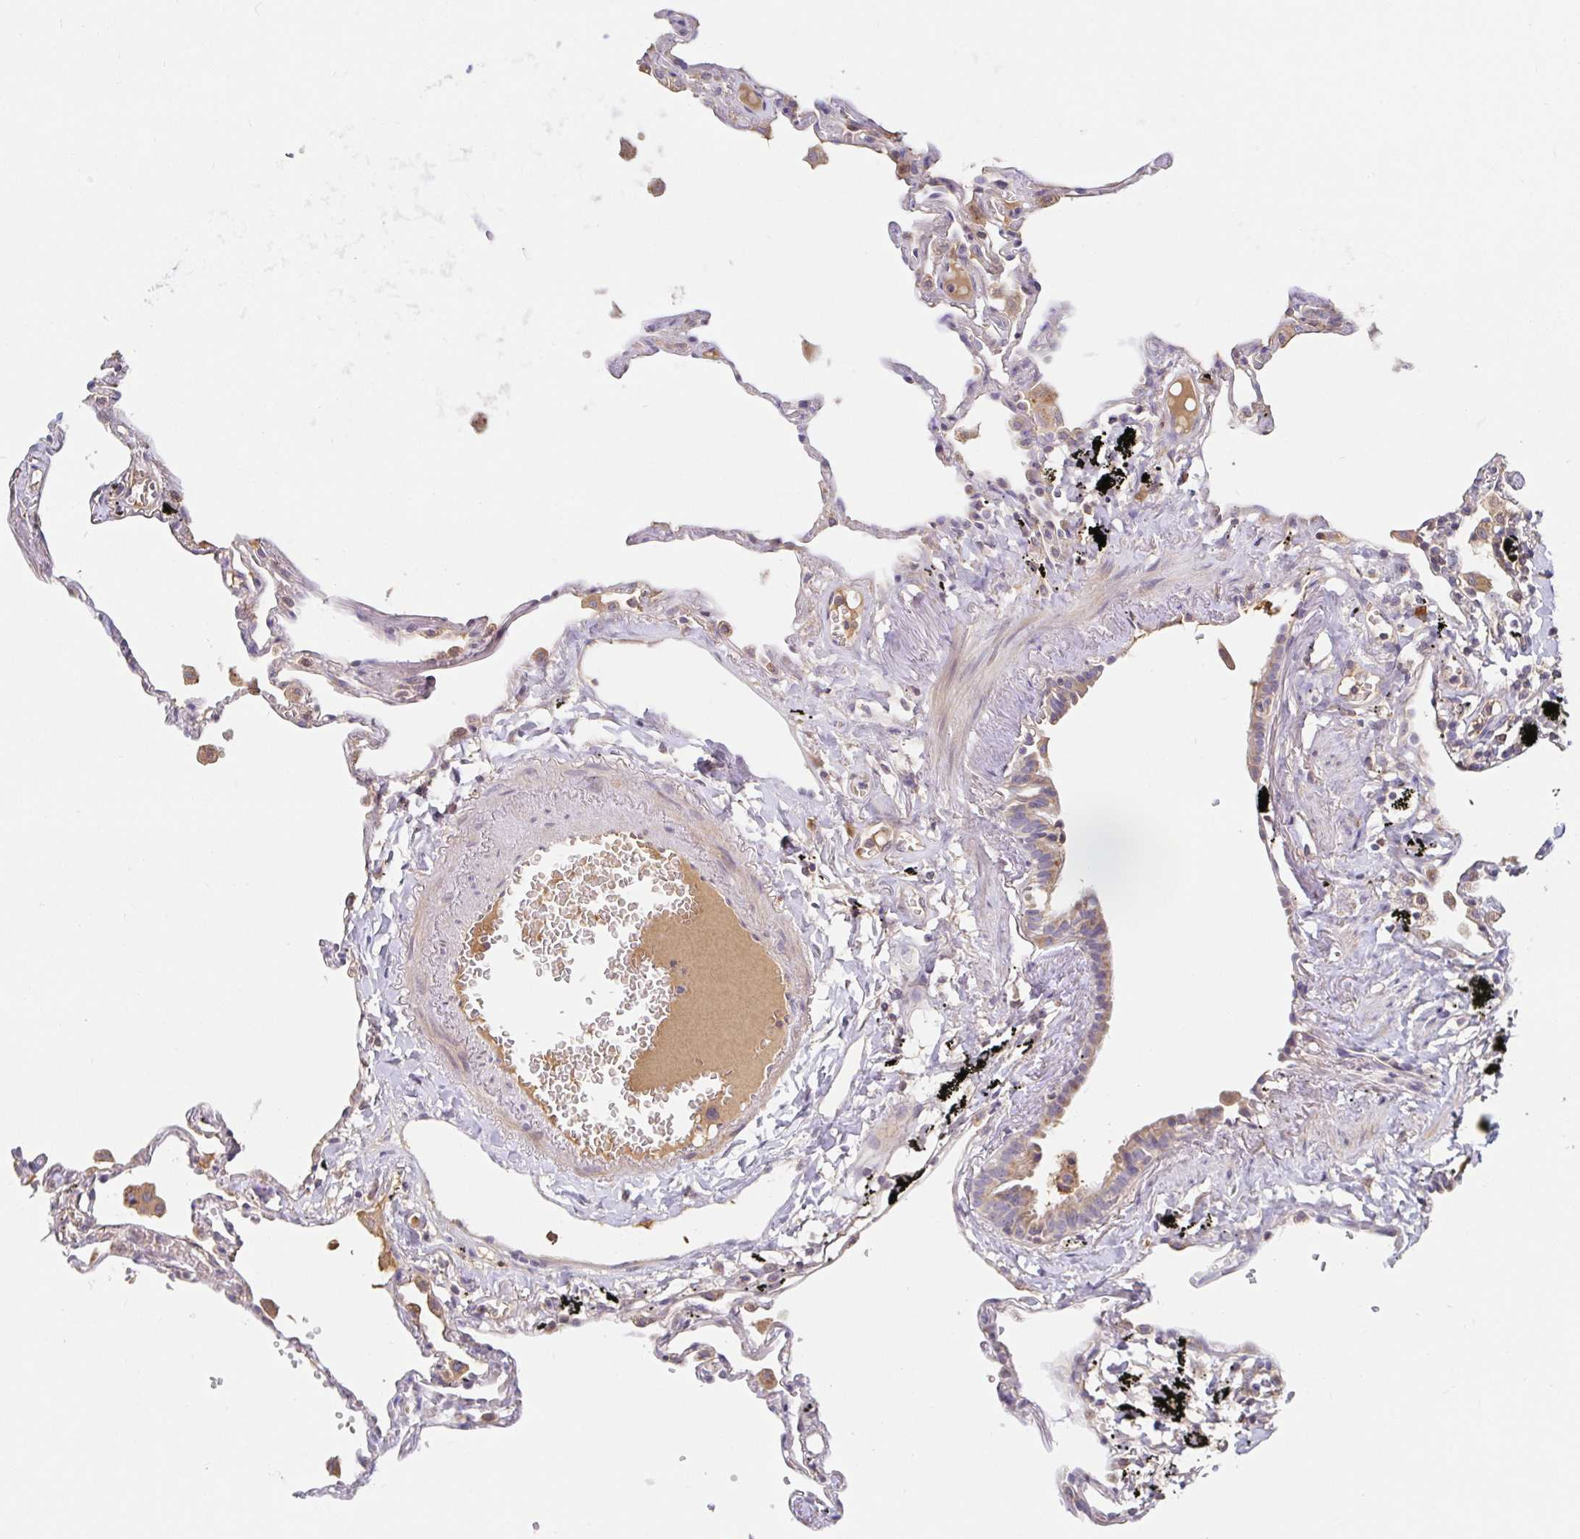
{"staining": {"intensity": "moderate", "quantity": "<25%", "location": "cytoplasmic/membranous"}, "tissue": "lung", "cell_type": "Alveolar cells", "image_type": "normal", "snomed": [{"axis": "morphology", "description": "Normal tissue, NOS"}, {"axis": "topography", "description": "Lung"}], "caption": "Protein expression analysis of normal human lung reveals moderate cytoplasmic/membranous expression in approximately <25% of alveolar cells.", "gene": "LARP1", "patient": {"sex": "female", "age": 67}}